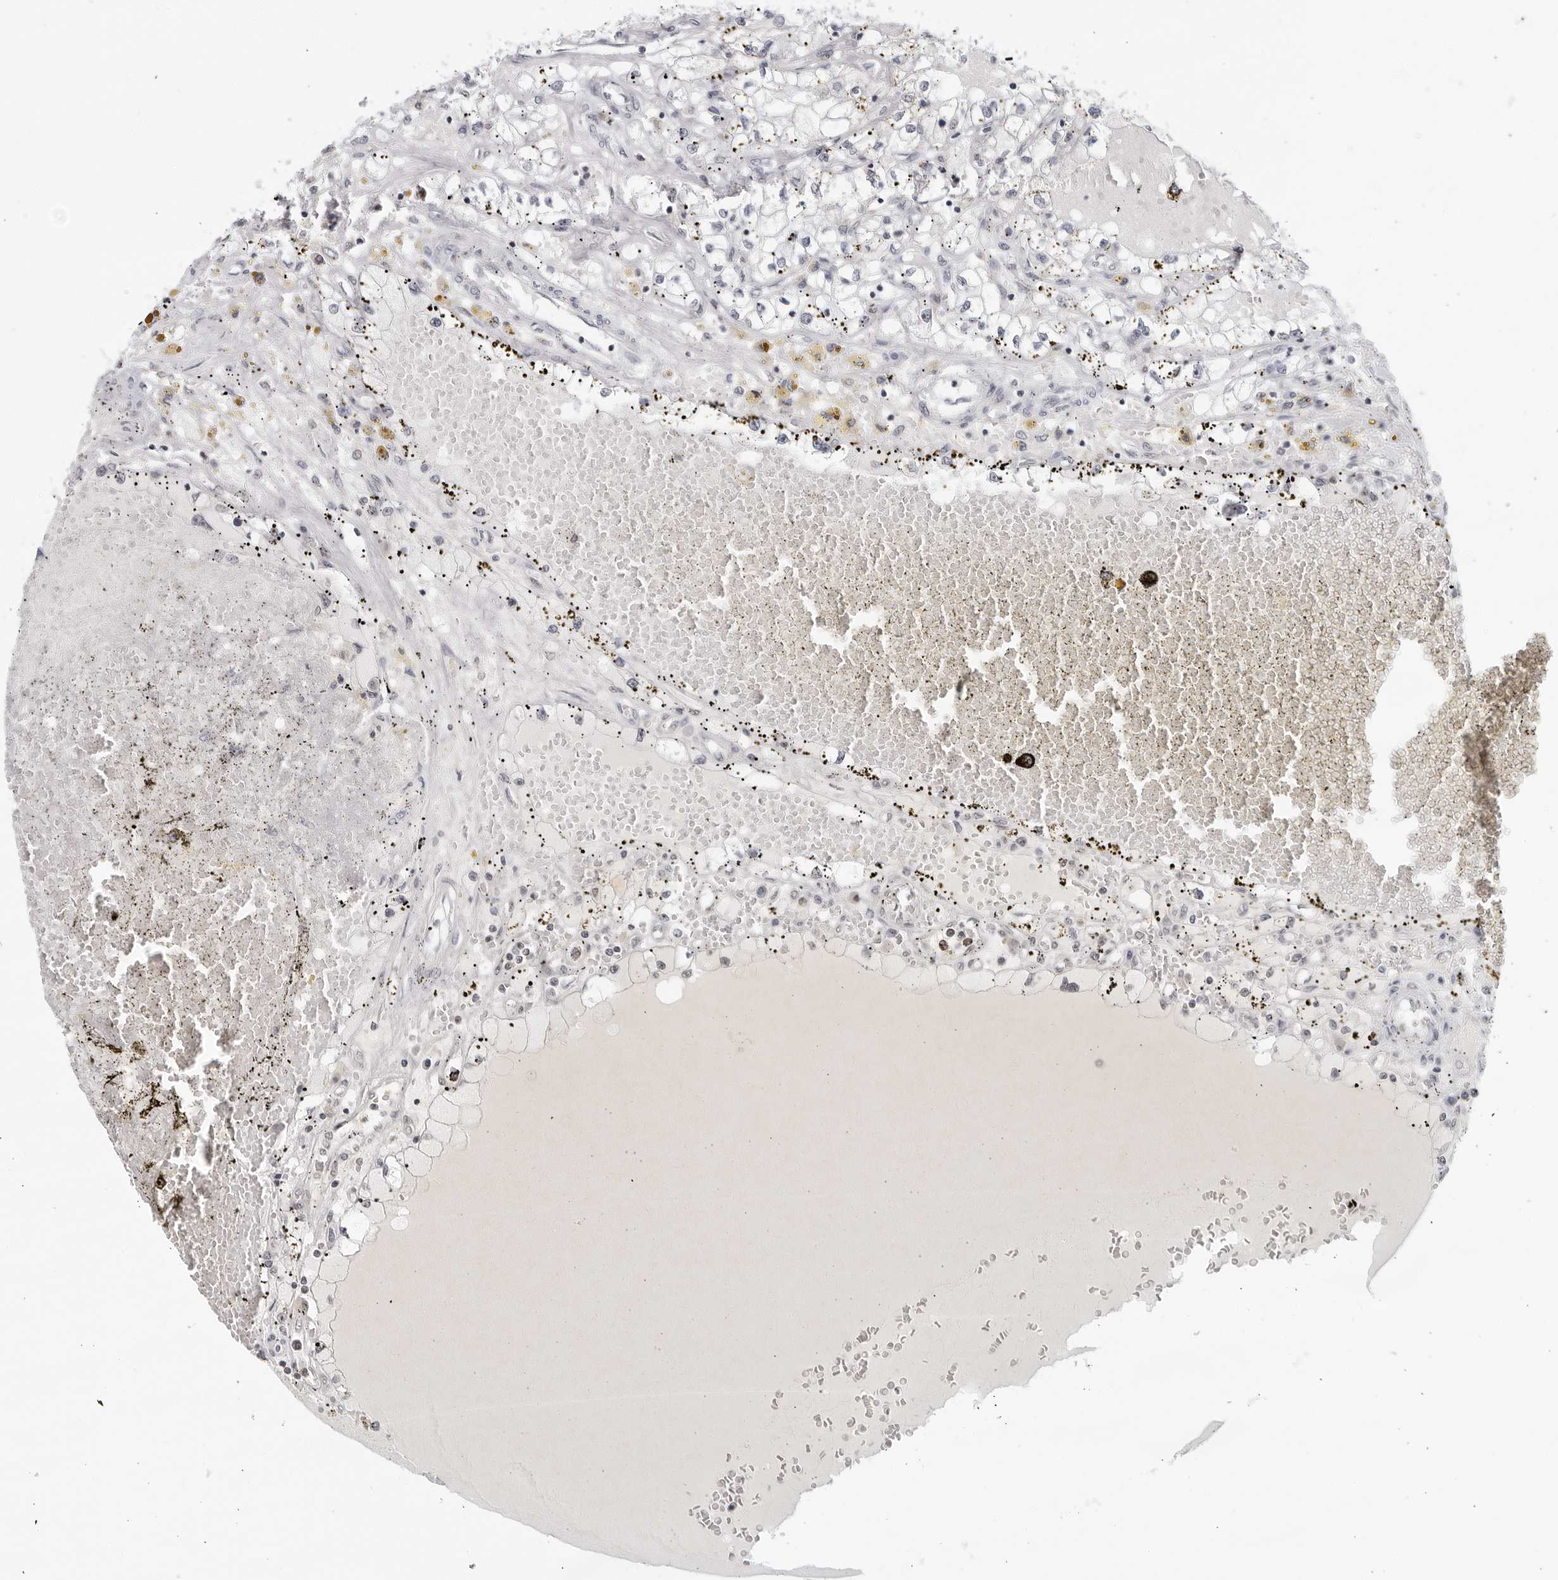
{"staining": {"intensity": "negative", "quantity": "none", "location": "none"}, "tissue": "renal cancer", "cell_type": "Tumor cells", "image_type": "cancer", "snomed": [{"axis": "morphology", "description": "Adenocarcinoma, NOS"}, {"axis": "topography", "description": "Kidney"}], "caption": "An immunohistochemistry (IHC) photomicrograph of renal adenocarcinoma is shown. There is no staining in tumor cells of renal adenocarcinoma.", "gene": "CC2D1B", "patient": {"sex": "male", "age": 56}}